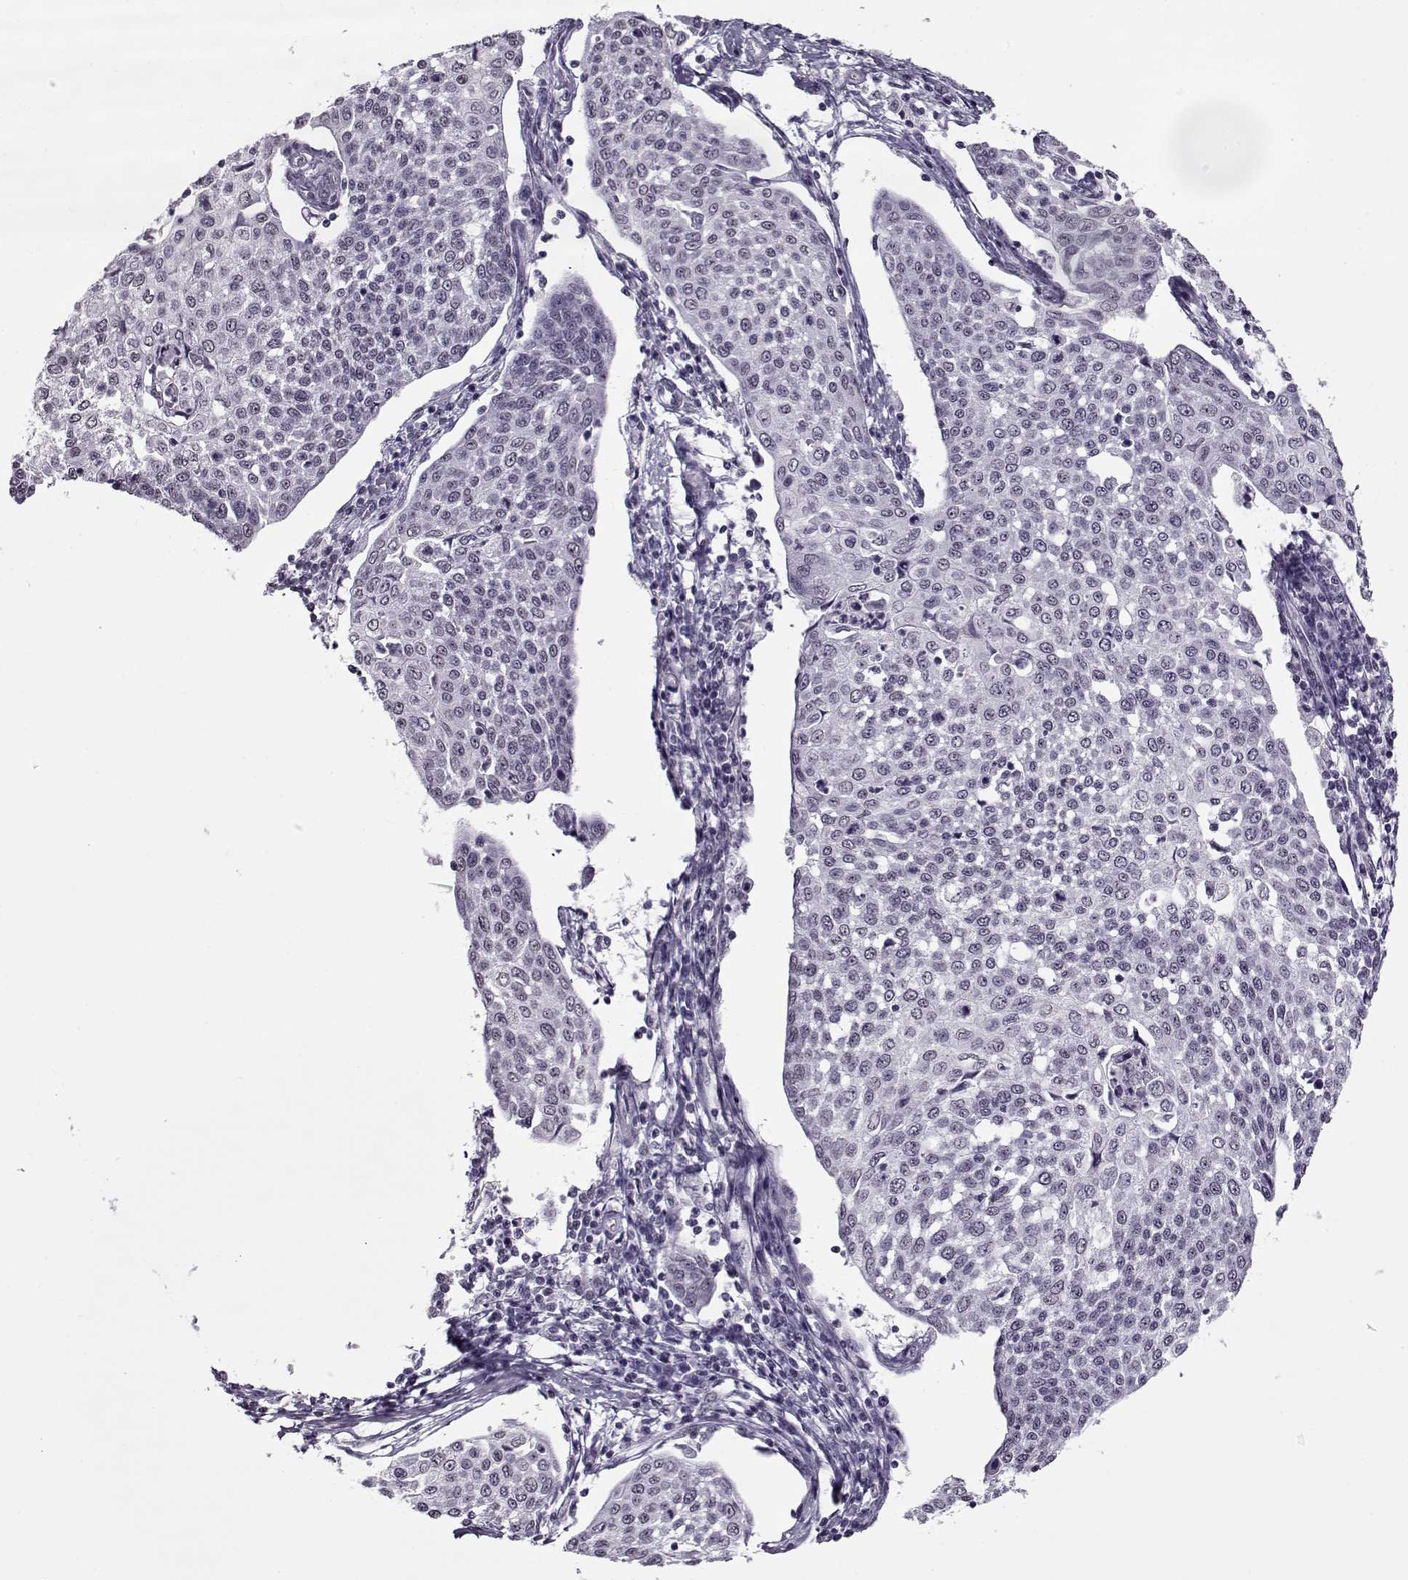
{"staining": {"intensity": "negative", "quantity": "none", "location": "none"}, "tissue": "cervical cancer", "cell_type": "Tumor cells", "image_type": "cancer", "snomed": [{"axis": "morphology", "description": "Squamous cell carcinoma, NOS"}, {"axis": "topography", "description": "Cervix"}], "caption": "Immunohistochemistry photomicrograph of neoplastic tissue: cervical cancer stained with DAB displays no significant protein positivity in tumor cells. Nuclei are stained in blue.", "gene": "PRMT8", "patient": {"sex": "female", "age": 34}}